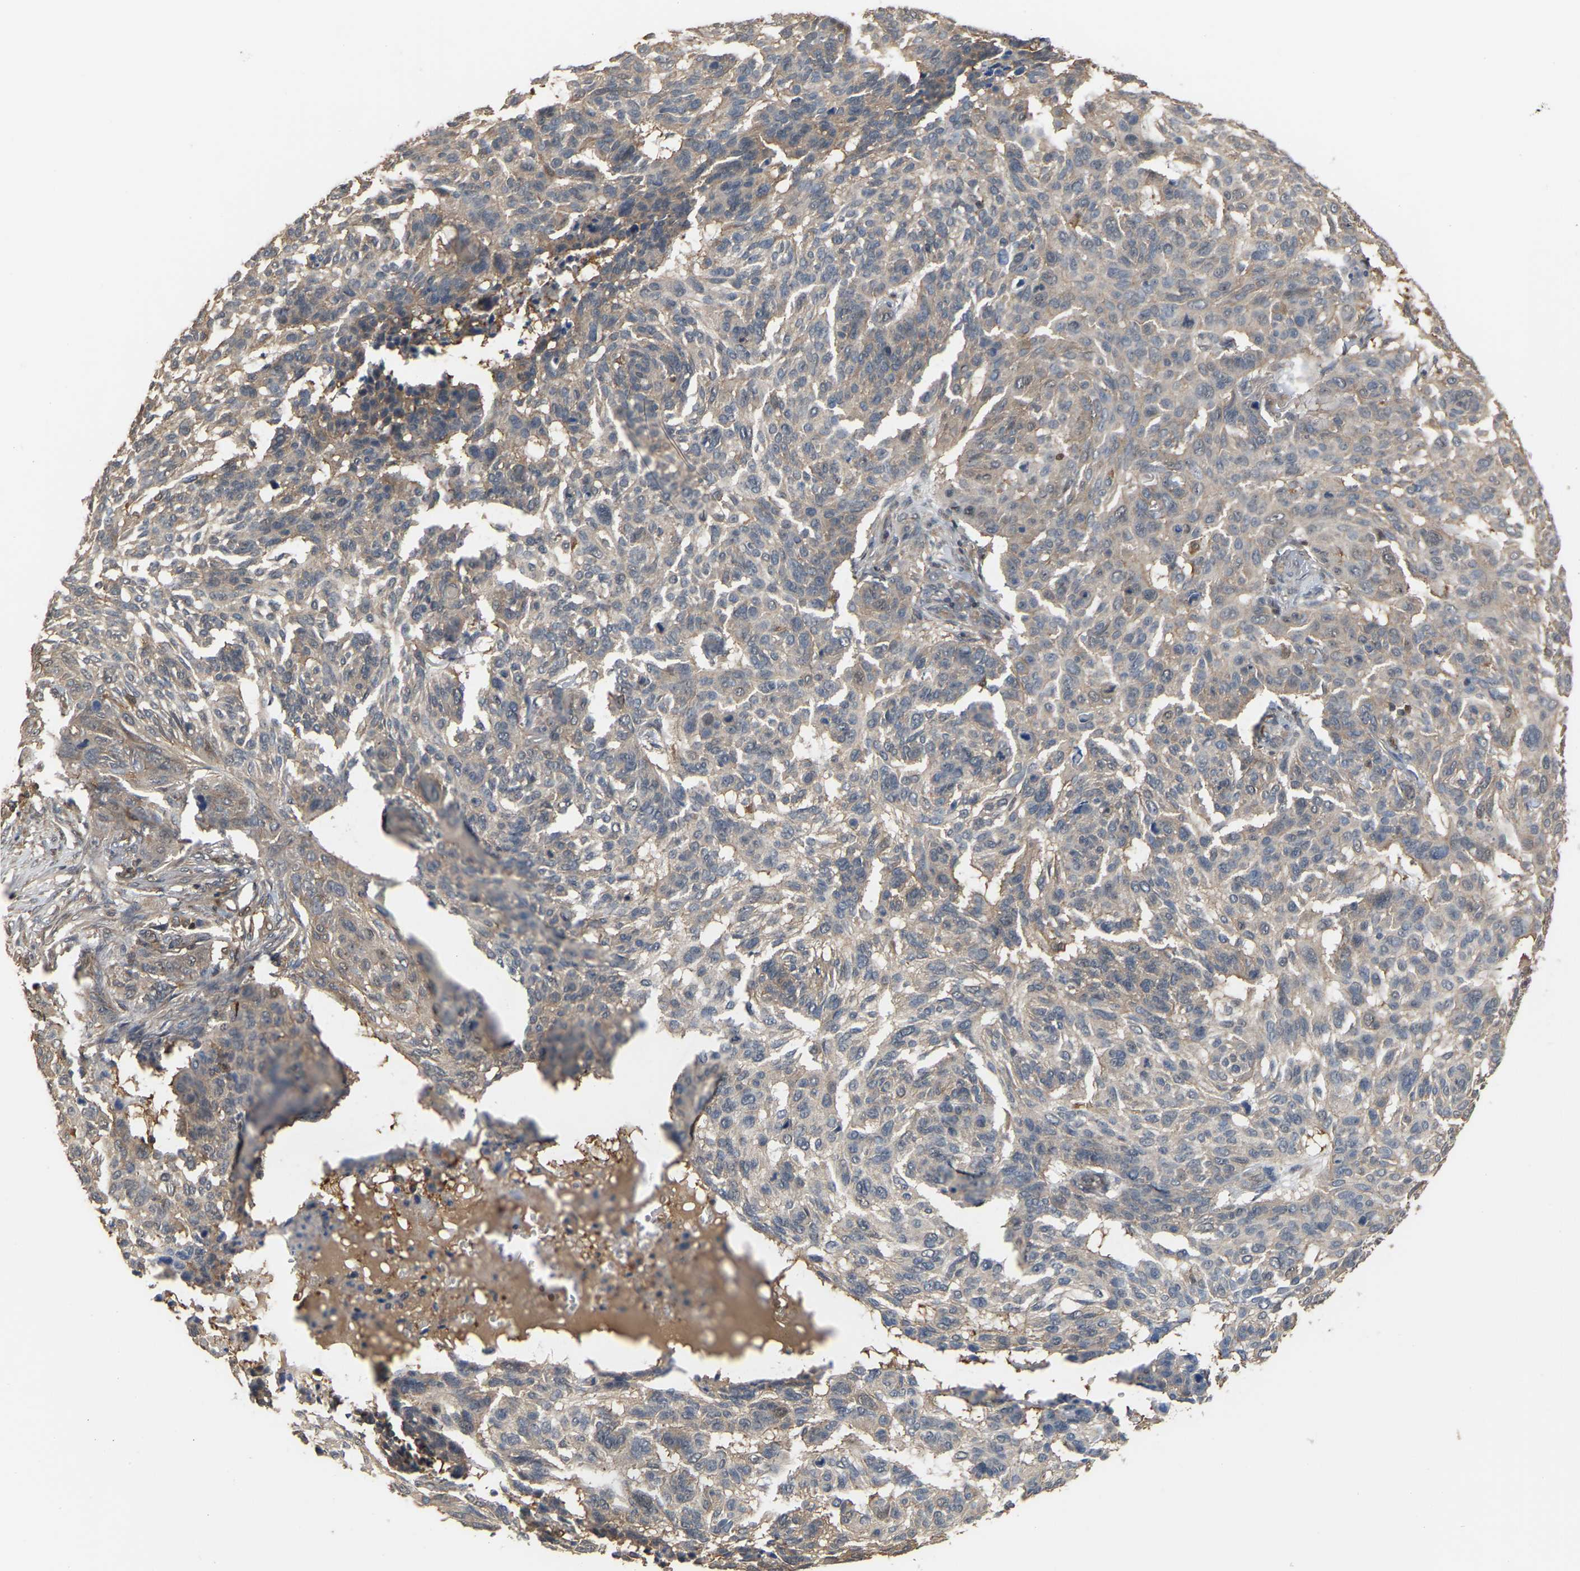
{"staining": {"intensity": "weak", "quantity": "25%-75%", "location": "cytoplasmic/membranous"}, "tissue": "skin cancer", "cell_type": "Tumor cells", "image_type": "cancer", "snomed": [{"axis": "morphology", "description": "Basal cell carcinoma"}, {"axis": "topography", "description": "Skin"}], "caption": "Protein staining displays weak cytoplasmic/membranous expression in approximately 25%-75% of tumor cells in basal cell carcinoma (skin).", "gene": "MTPN", "patient": {"sex": "male", "age": 85}}